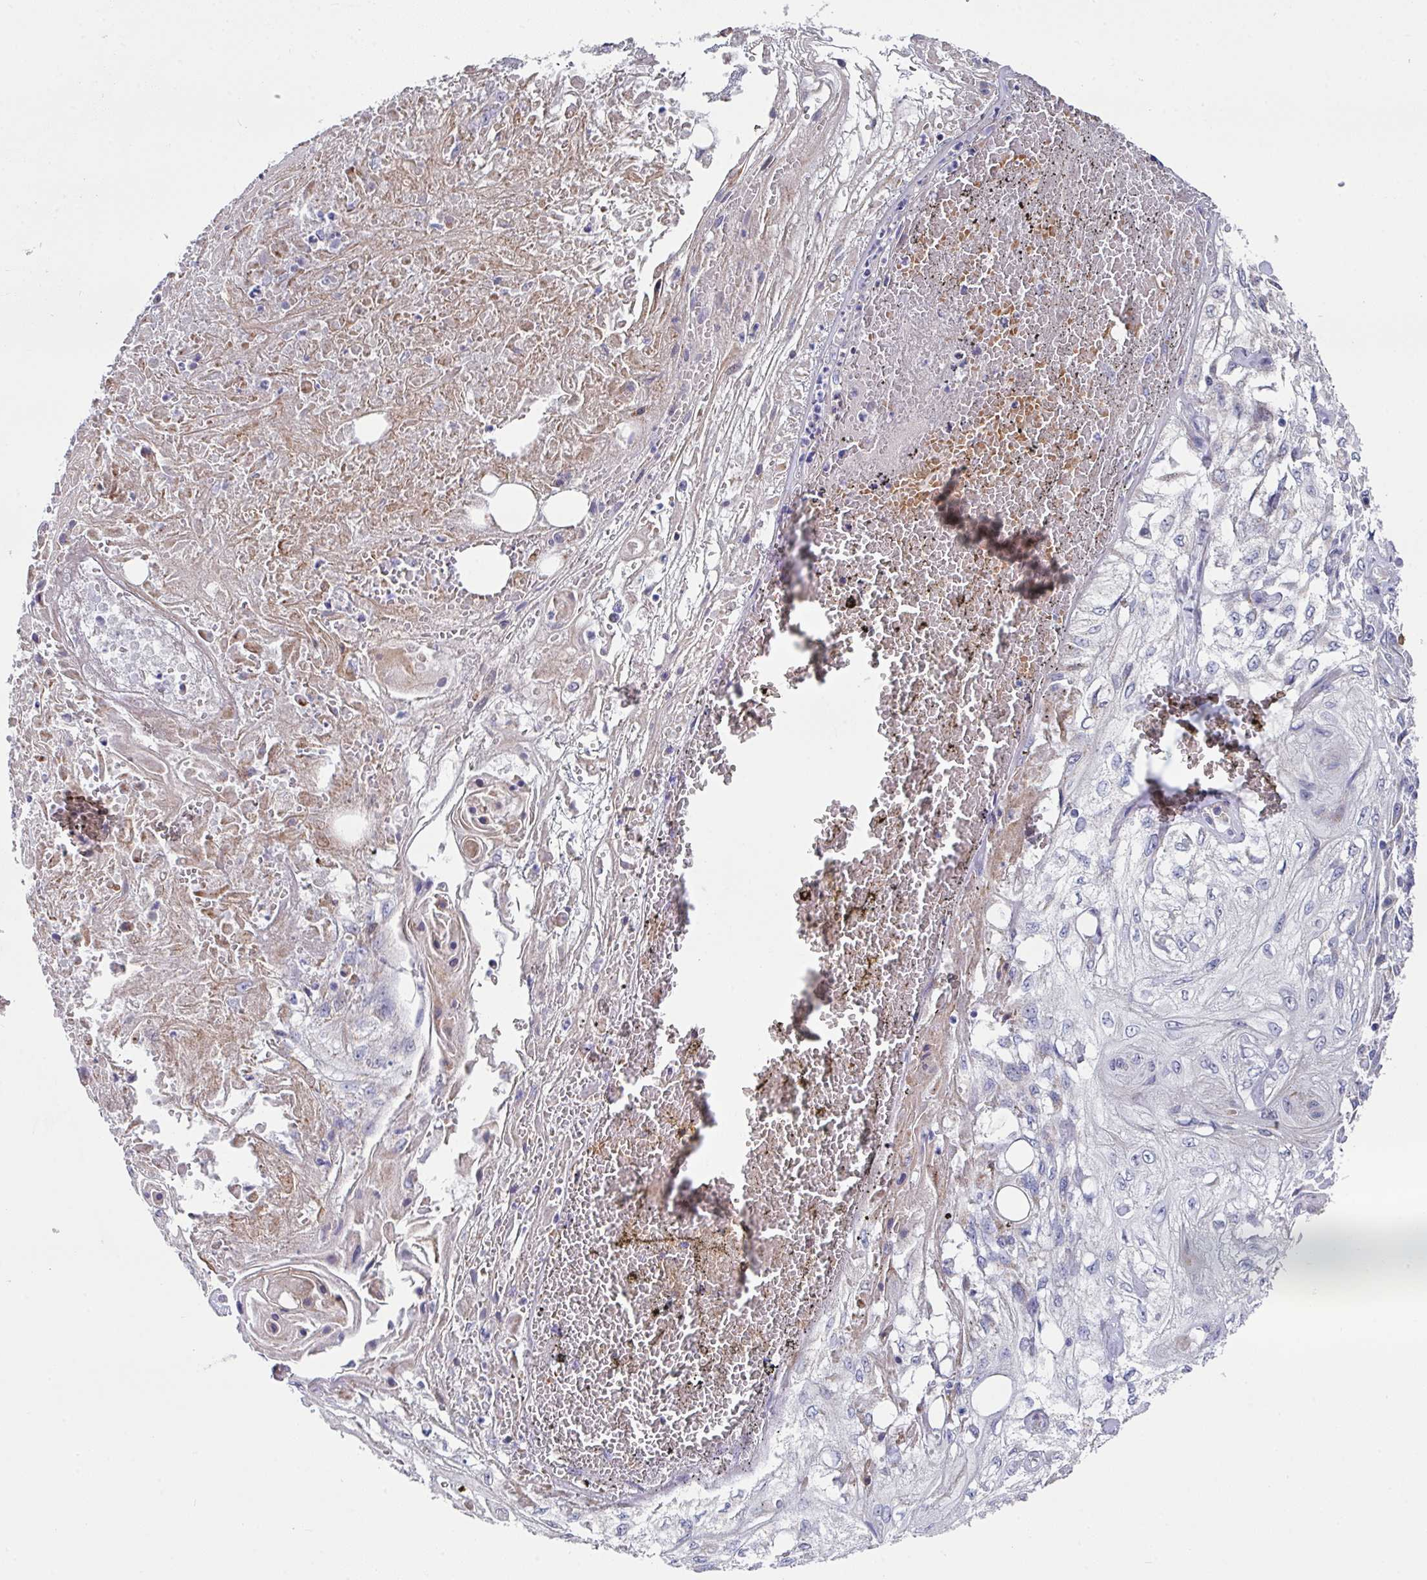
{"staining": {"intensity": "negative", "quantity": "none", "location": "none"}, "tissue": "skin cancer", "cell_type": "Tumor cells", "image_type": "cancer", "snomed": [{"axis": "morphology", "description": "Squamous cell carcinoma, NOS"}, {"axis": "morphology", "description": "Squamous cell carcinoma, metastatic, NOS"}, {"axis": "topography", "description": "Skin"}, {"axis": "topography", "description": "Lymph node"}], "caption": "Tumor cells are negative for protein expression in human squamous cell carcinoma (skin).", "gene": "CBX7", "patient": {"sex": "male", "age": 75}}